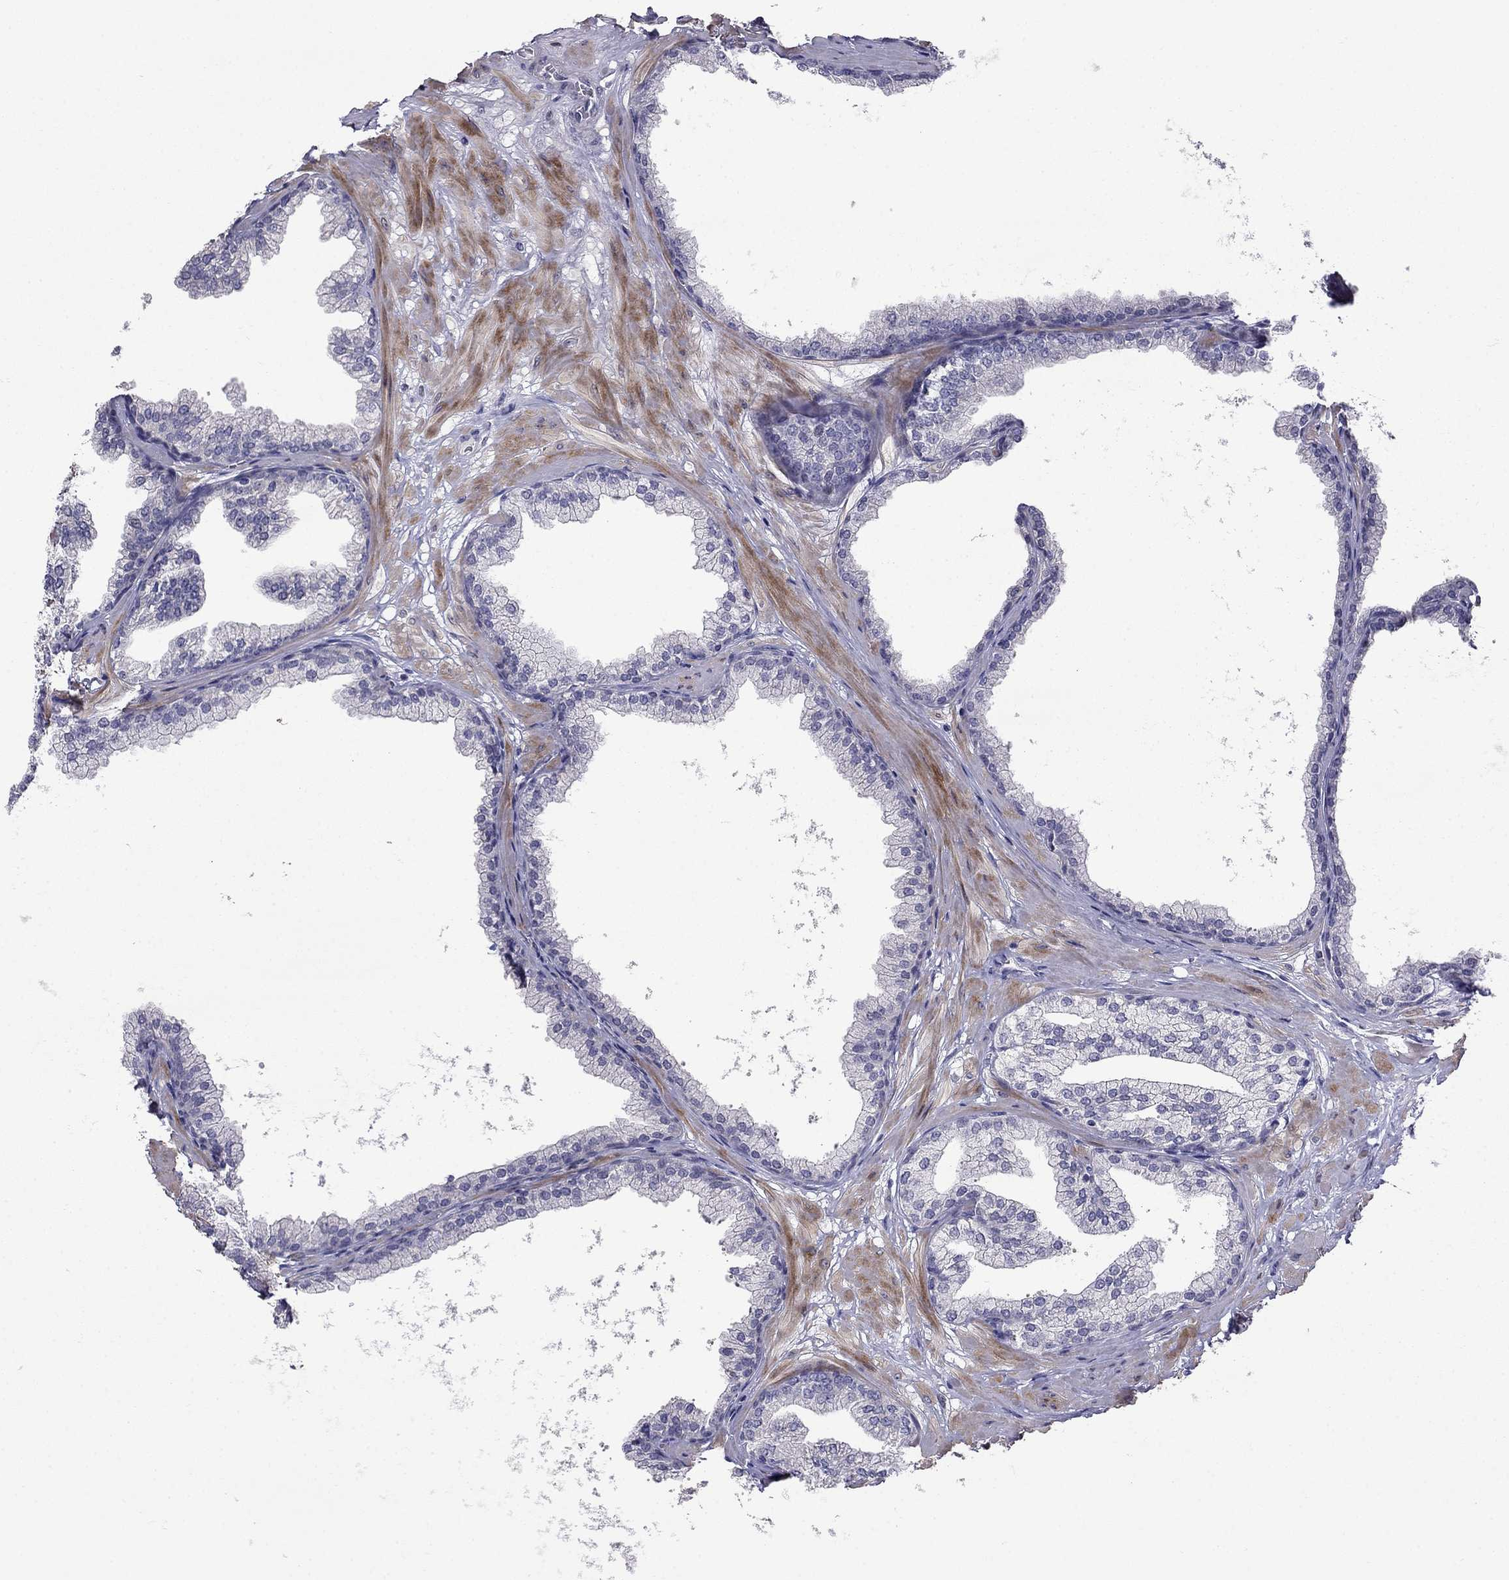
{"staining": {"intensity": "negative", "quantity": "none", "location": "none"}, "tissue": "prostate", "cell_type": "Glandular cells", "image_type": "normal", "snomed": [{"axis": "morphology", "description": "Normal tissue, NOS"}, {"axis": "topography", "description": "Prostate"}], "caption": "Glandular cells are negative for brown protein staining in normal prostate. Nuclei are stained in blue.", "gene": "LRRC39", "patient": {"sex": "male", "age": 37}}